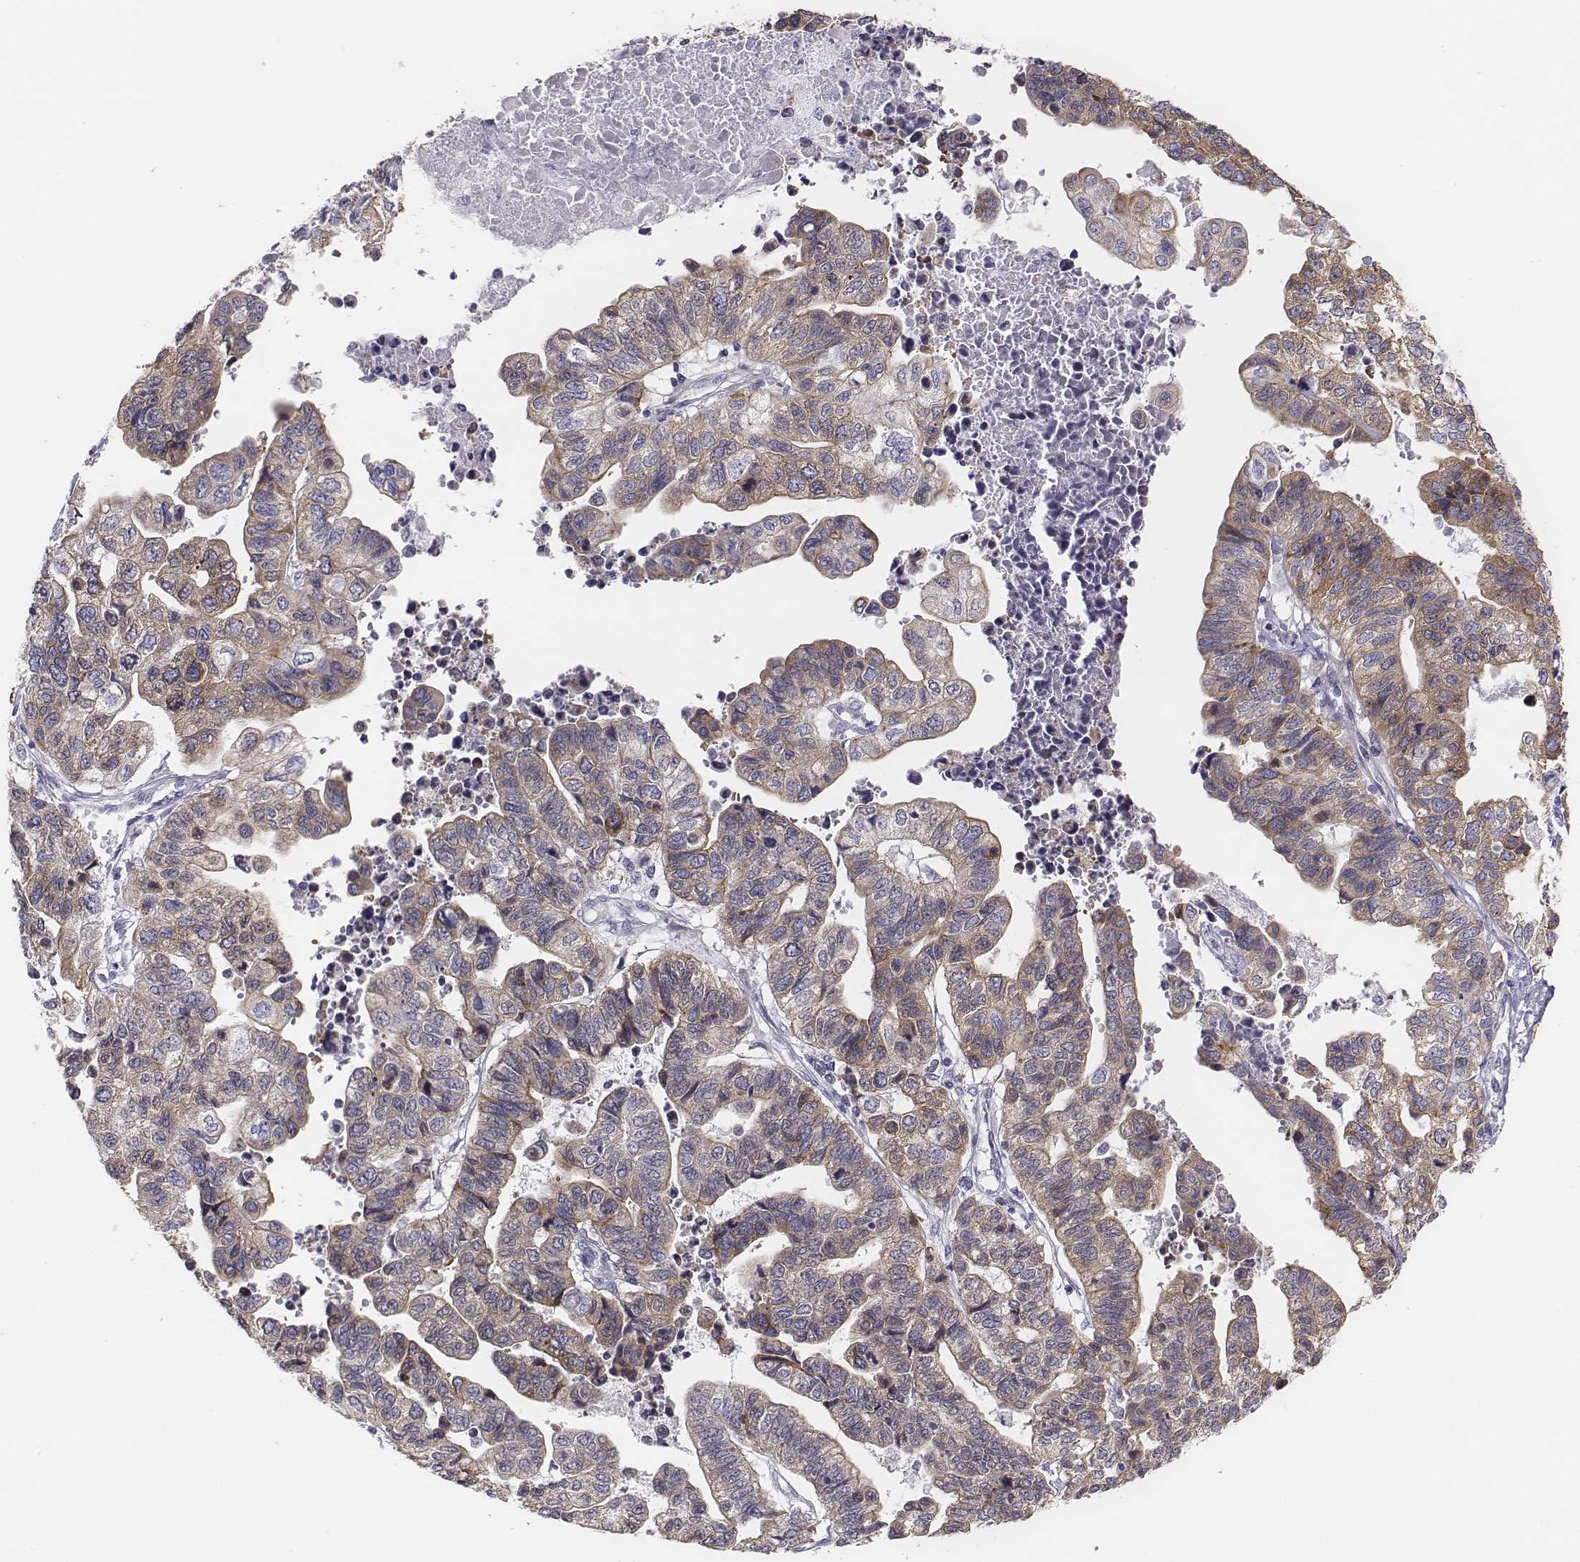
{"staining": {"intensity": "weak", "quantity": "<25%", "location": "cytoplasmic/membranous"}, "tissue": "stomach cancer", "cell_type": "Tumor cells", "image_type": "cancer", "snomed": [{"axis": "morphology", "description": "Adenocarcinoma, NOS"}, {"axis": "topography", "description": "Stomach, upper"}], "caption": "Tumor cells show no significant expression in stomach cancer (adenocarcinoma).", "gene": "CHST14", "patient": {"sex": "female", "age": 67}}